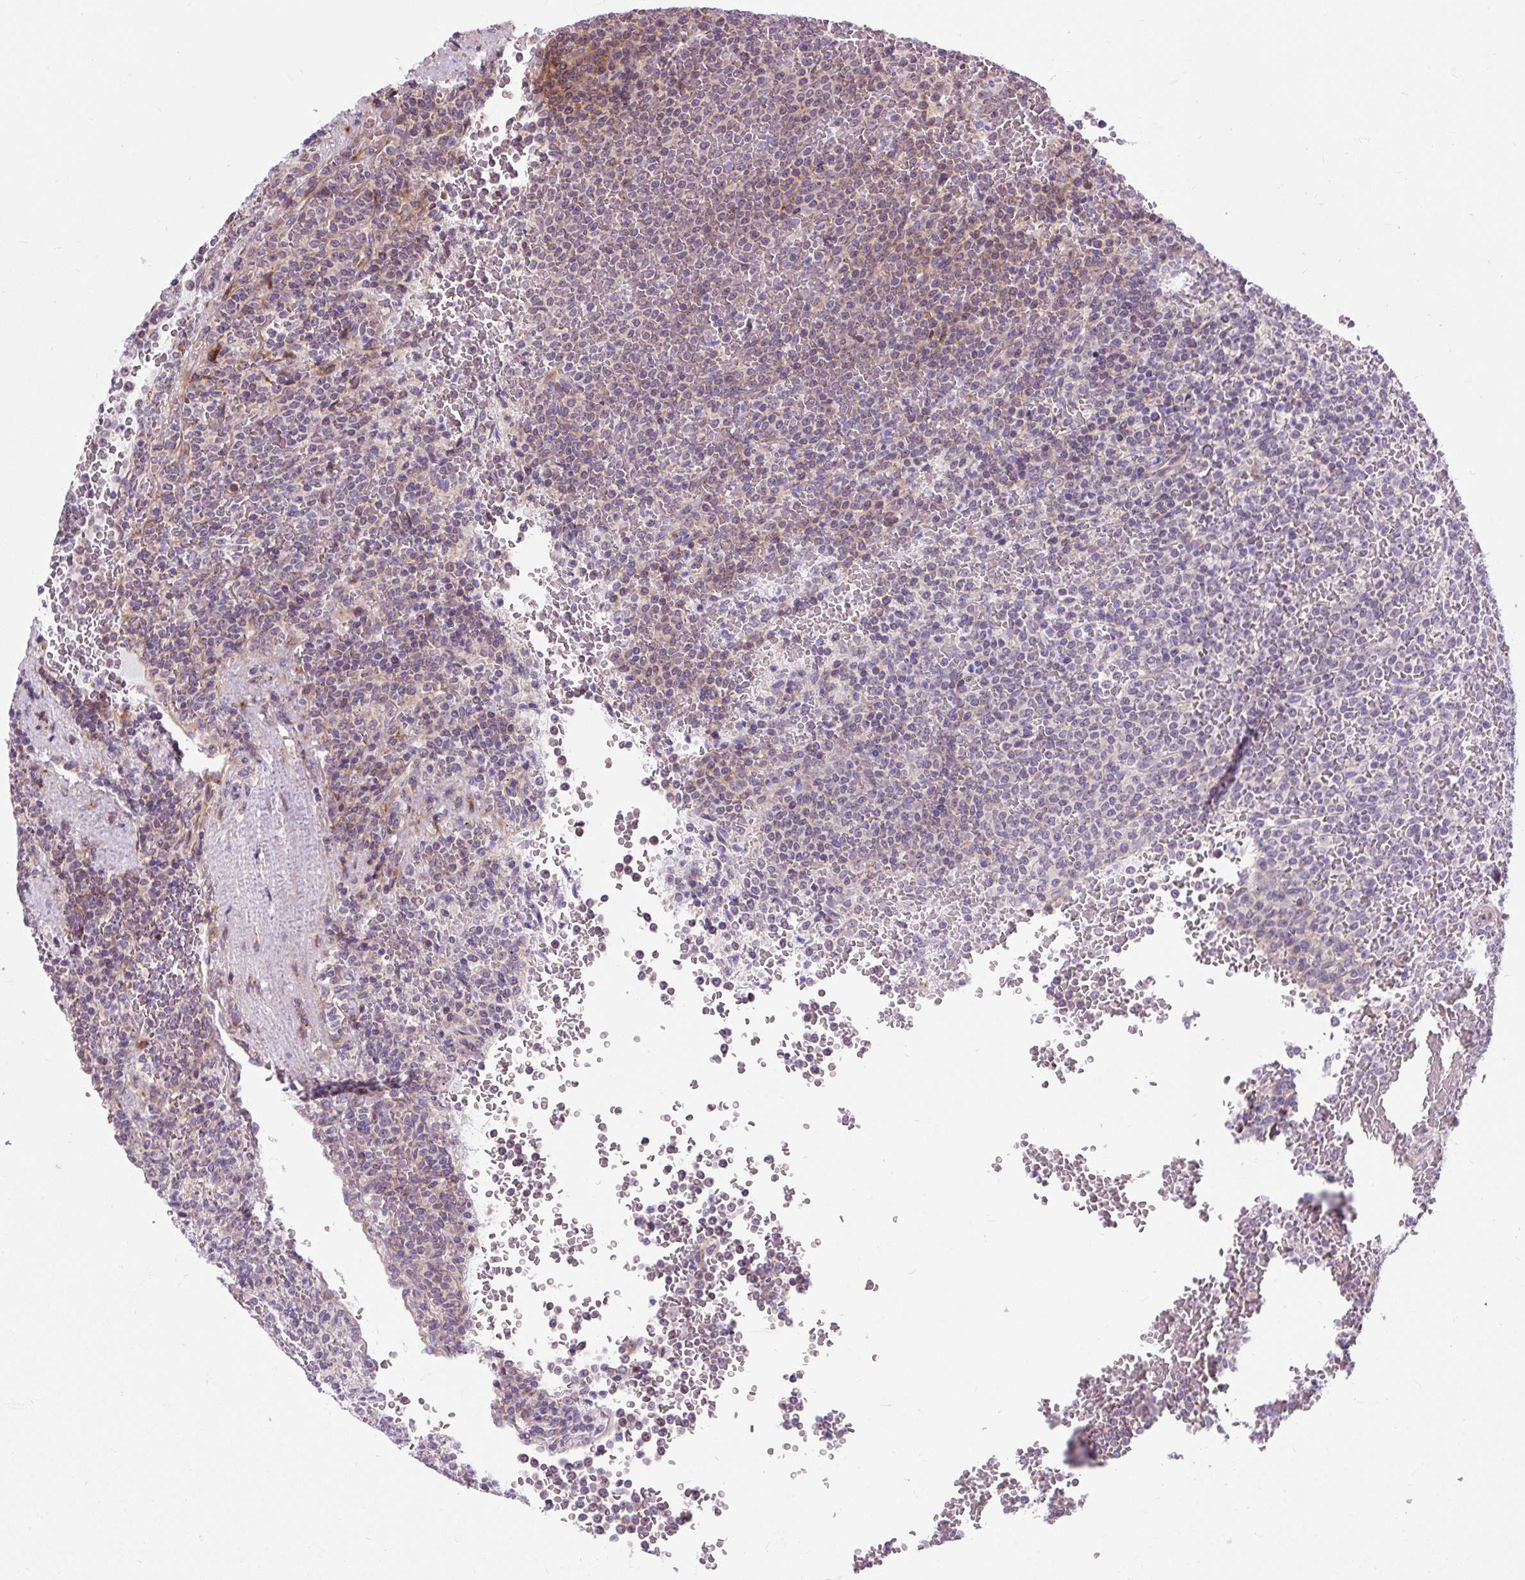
{"staining": {"intensity": "weak", "quantity": "<25%", "location": "cytoplasmic/membranous"}, "tissue": "lymphoma", "cell_type": "Tumor cells", "image_type": "cancer", "snomed": [{"axis": "morphology", "description": "Malignant lymphoma, non-Hodgkin's type, Low grade"}, {"axis": "topography", "description": "Spleen"}], "caption": "IHC photomicrograph of neoplastic tissue: lymphoma stained with DAB exhibits no significant protein expression in tumor cells.", "gene": "CISD3", "patient": {"sex": "male", "age": 60}}